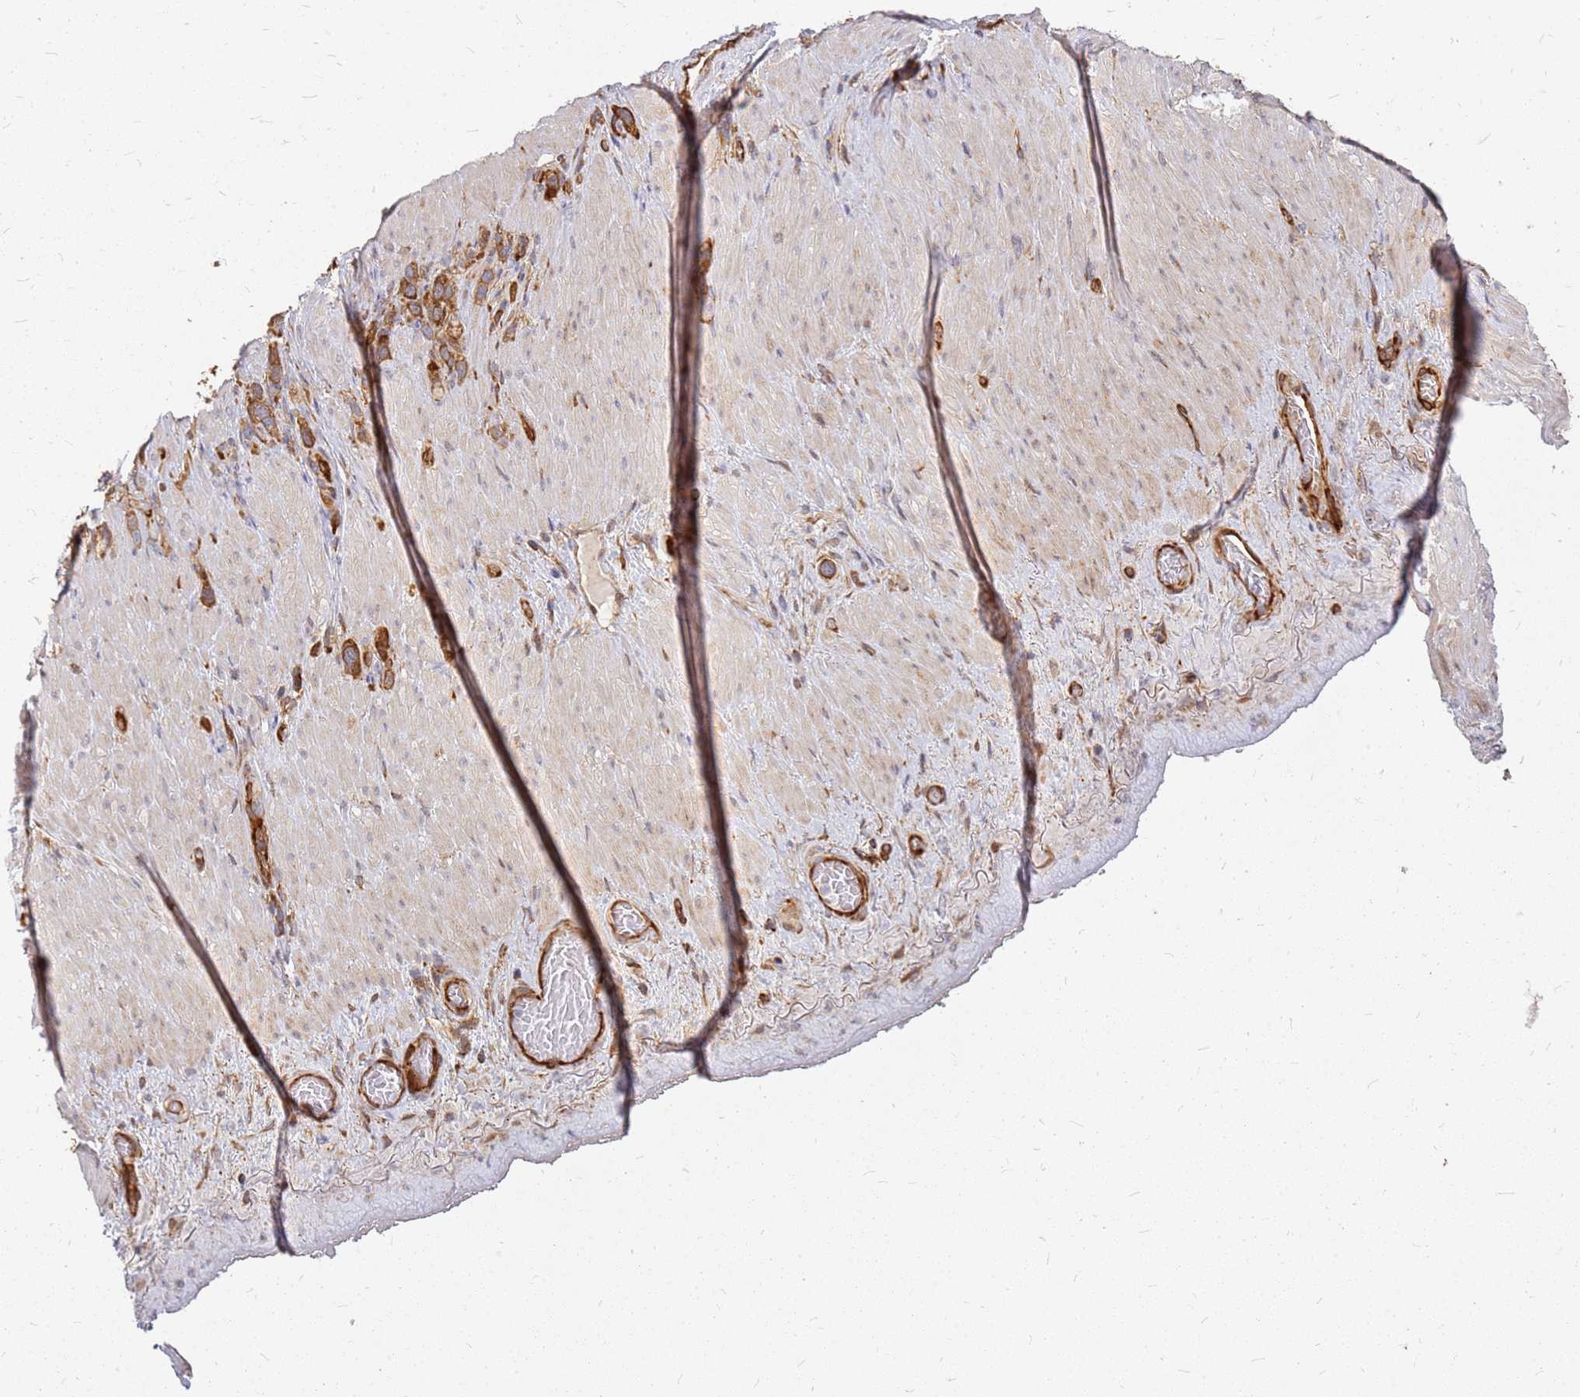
{"staining": {"intensity": "moderate", "quantity": ">75%", "location": "cytoplasmic/membranous"}, "tissue": "stomach cancer", "cell_type": "Tumor cells", "image_type": "cancer", "snomed": [{"axis": "morphology", "description": "Adenocarcinoma, NOS"}, {"axis": "topography", "description": "Stomach"}], "caption": "Stomach adenocarcinoma stained for a protein (brown) demonstrates moderate cytoplasmic/membranous positive positivity in about >75% of tumor cells.", "gene": "HDX", "patient": {"sex": "female", "age": 65}}